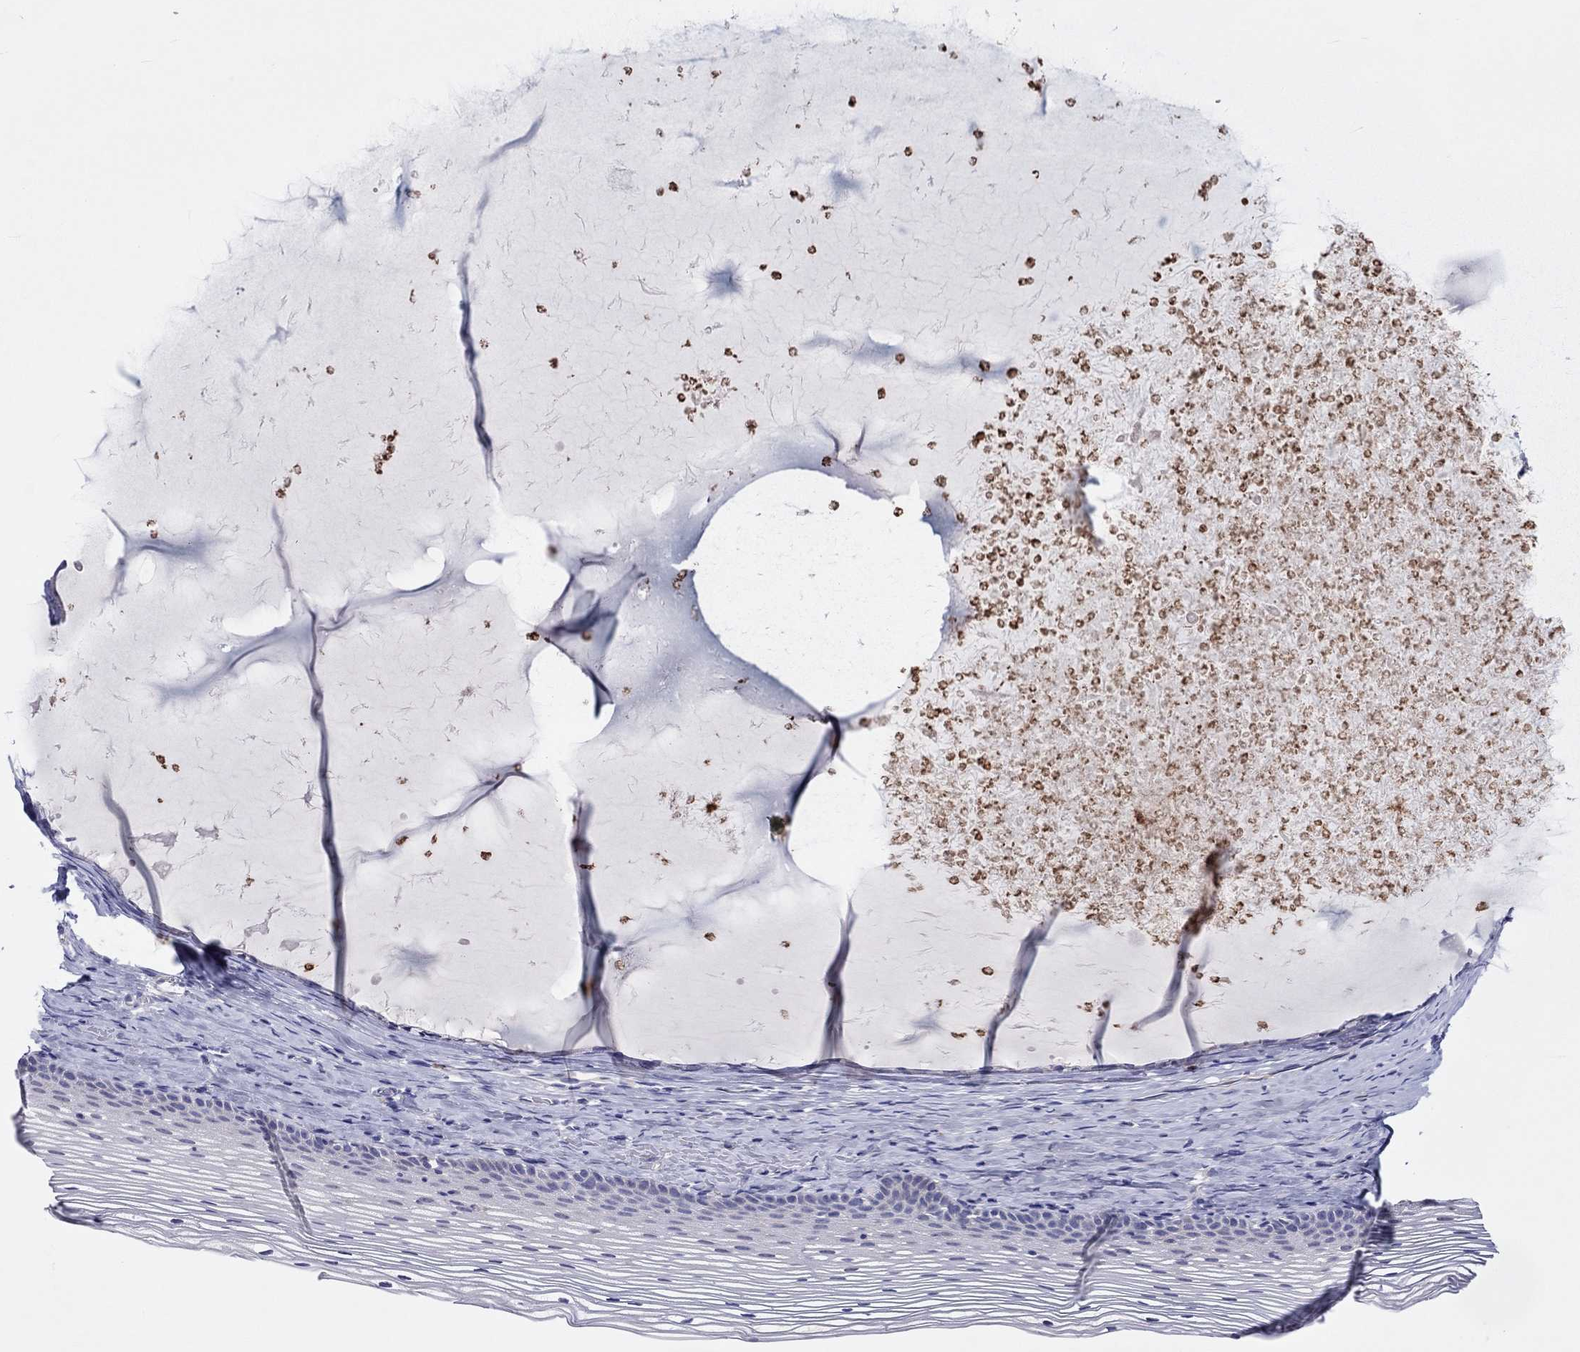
{"staining": {"intensity": "negative", "quantity": "none", "location": "none"}, "tissue": "cervix", "cell_type": "Glandular cells", "image_type": "normal", "snomed": [{"axis": "morphology", "description": "Normal tissue, NOS"}, {"axis": "topography", "description": "Cervix"}], "caption": "High magnification brightfield microscopy of unremarkable cervix stained with DAB (brown) and counterstained with hematoxylin (blue): glandular cells show no significant positivity. (DAB immunohistochemistry with hematoxylin counter stain).", "gene": "ABCG4", "patient": {"sex": "female", "age": 39}}